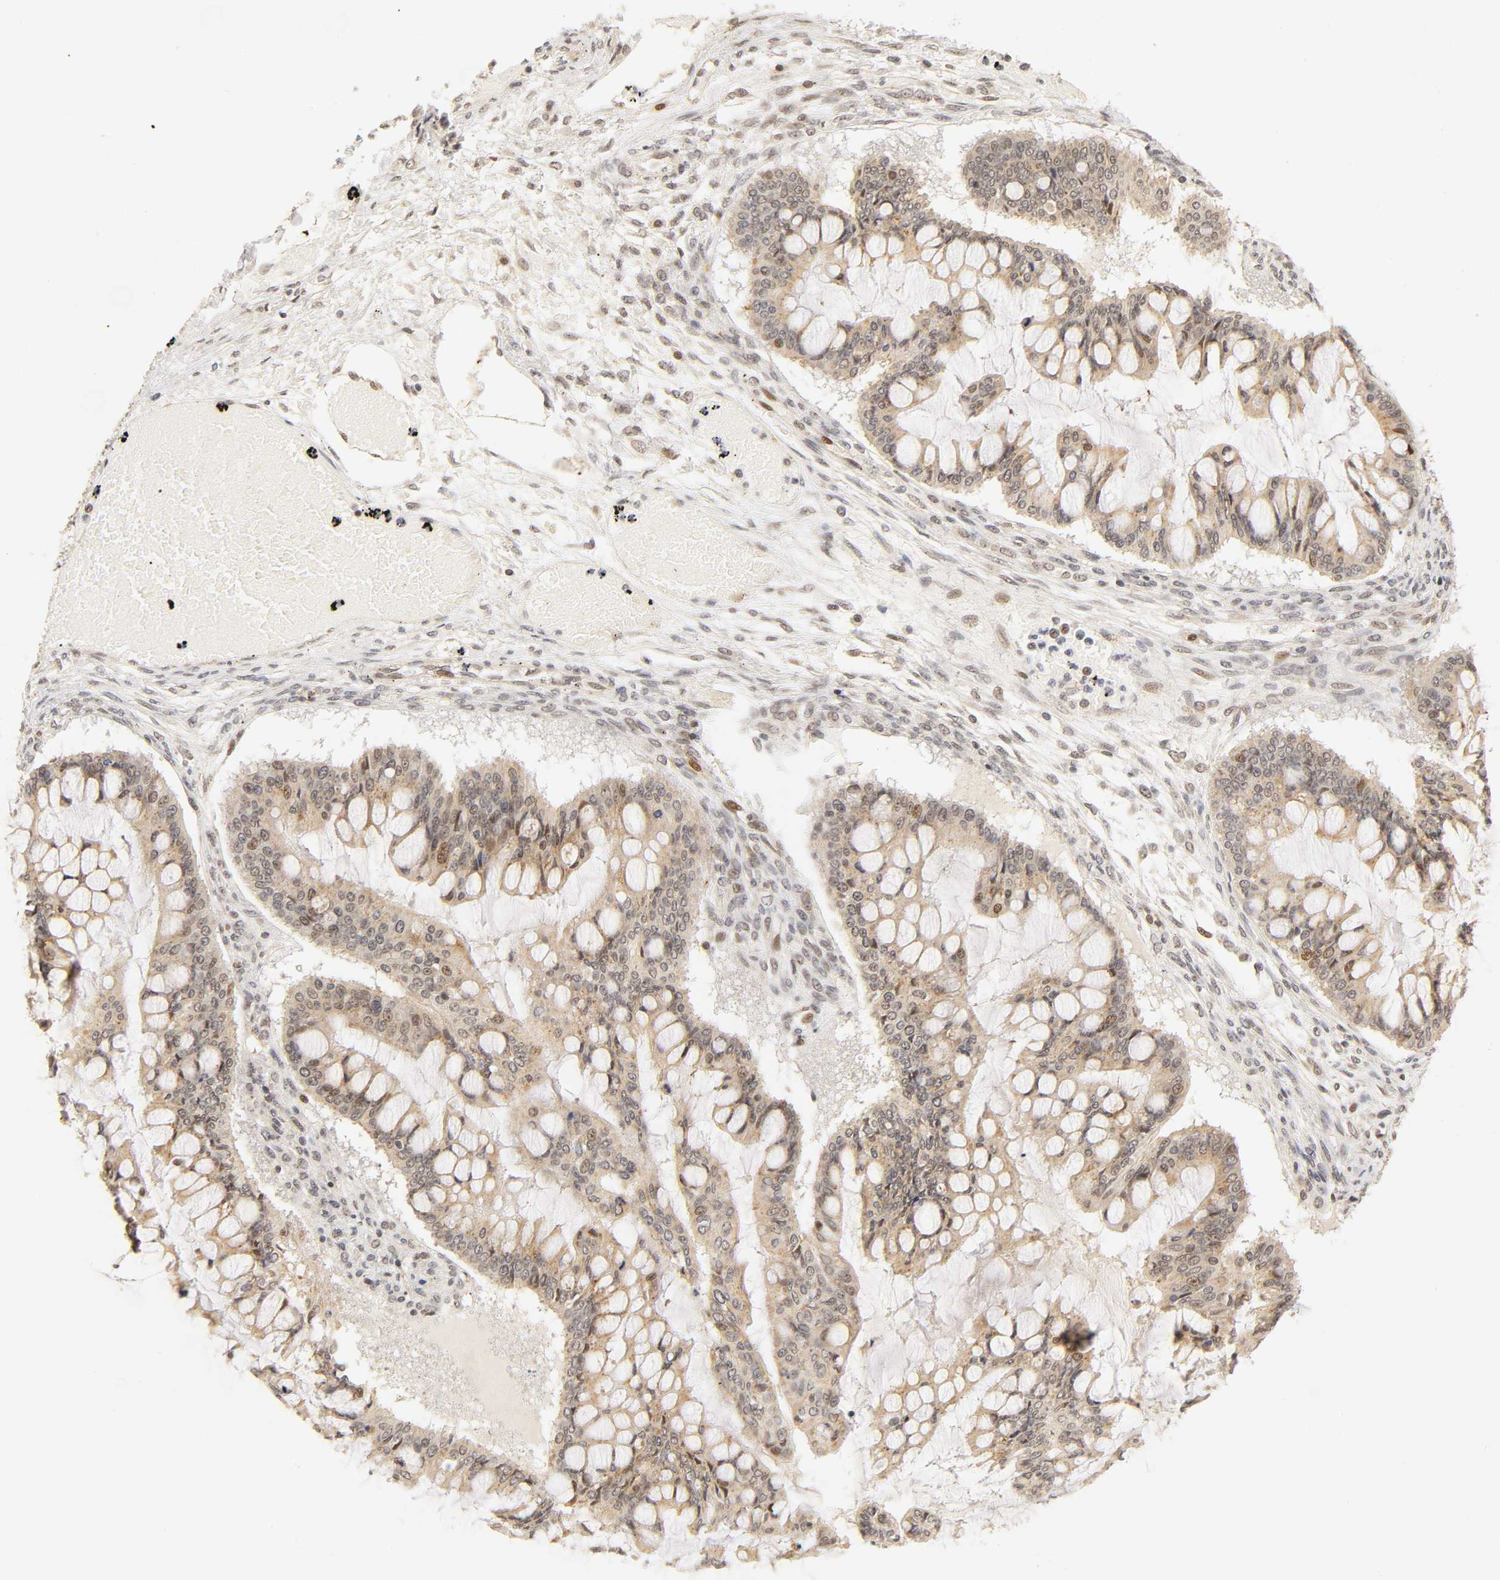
{"staining": {"intensity": "weak", "quantity": "25%-75%", "location": "cytoplasmic/membranous,nuclear"}, "tissue": "ovarian cancer", "cell_type": "Tumor cells", "image_type": "cancer", "snomed": [{"axis": "morphology", "description": "Cystadenocarcinoma, mucinous, NOS"}, {"axis": "topography", "description": "Ovary"}], "caption": "Immunohistochemistry of ovarian cancer demonstrates low levels of weak cytoplasmic/membranous and nuclear expression in approximately 25%-75% of tumor cells. (DAB (3,3'-diaminobenzidine) IHC with brightfield microscopy, high magnification).", "gene": "TAF10", "patient": {"sex": "female", "age": 73}}